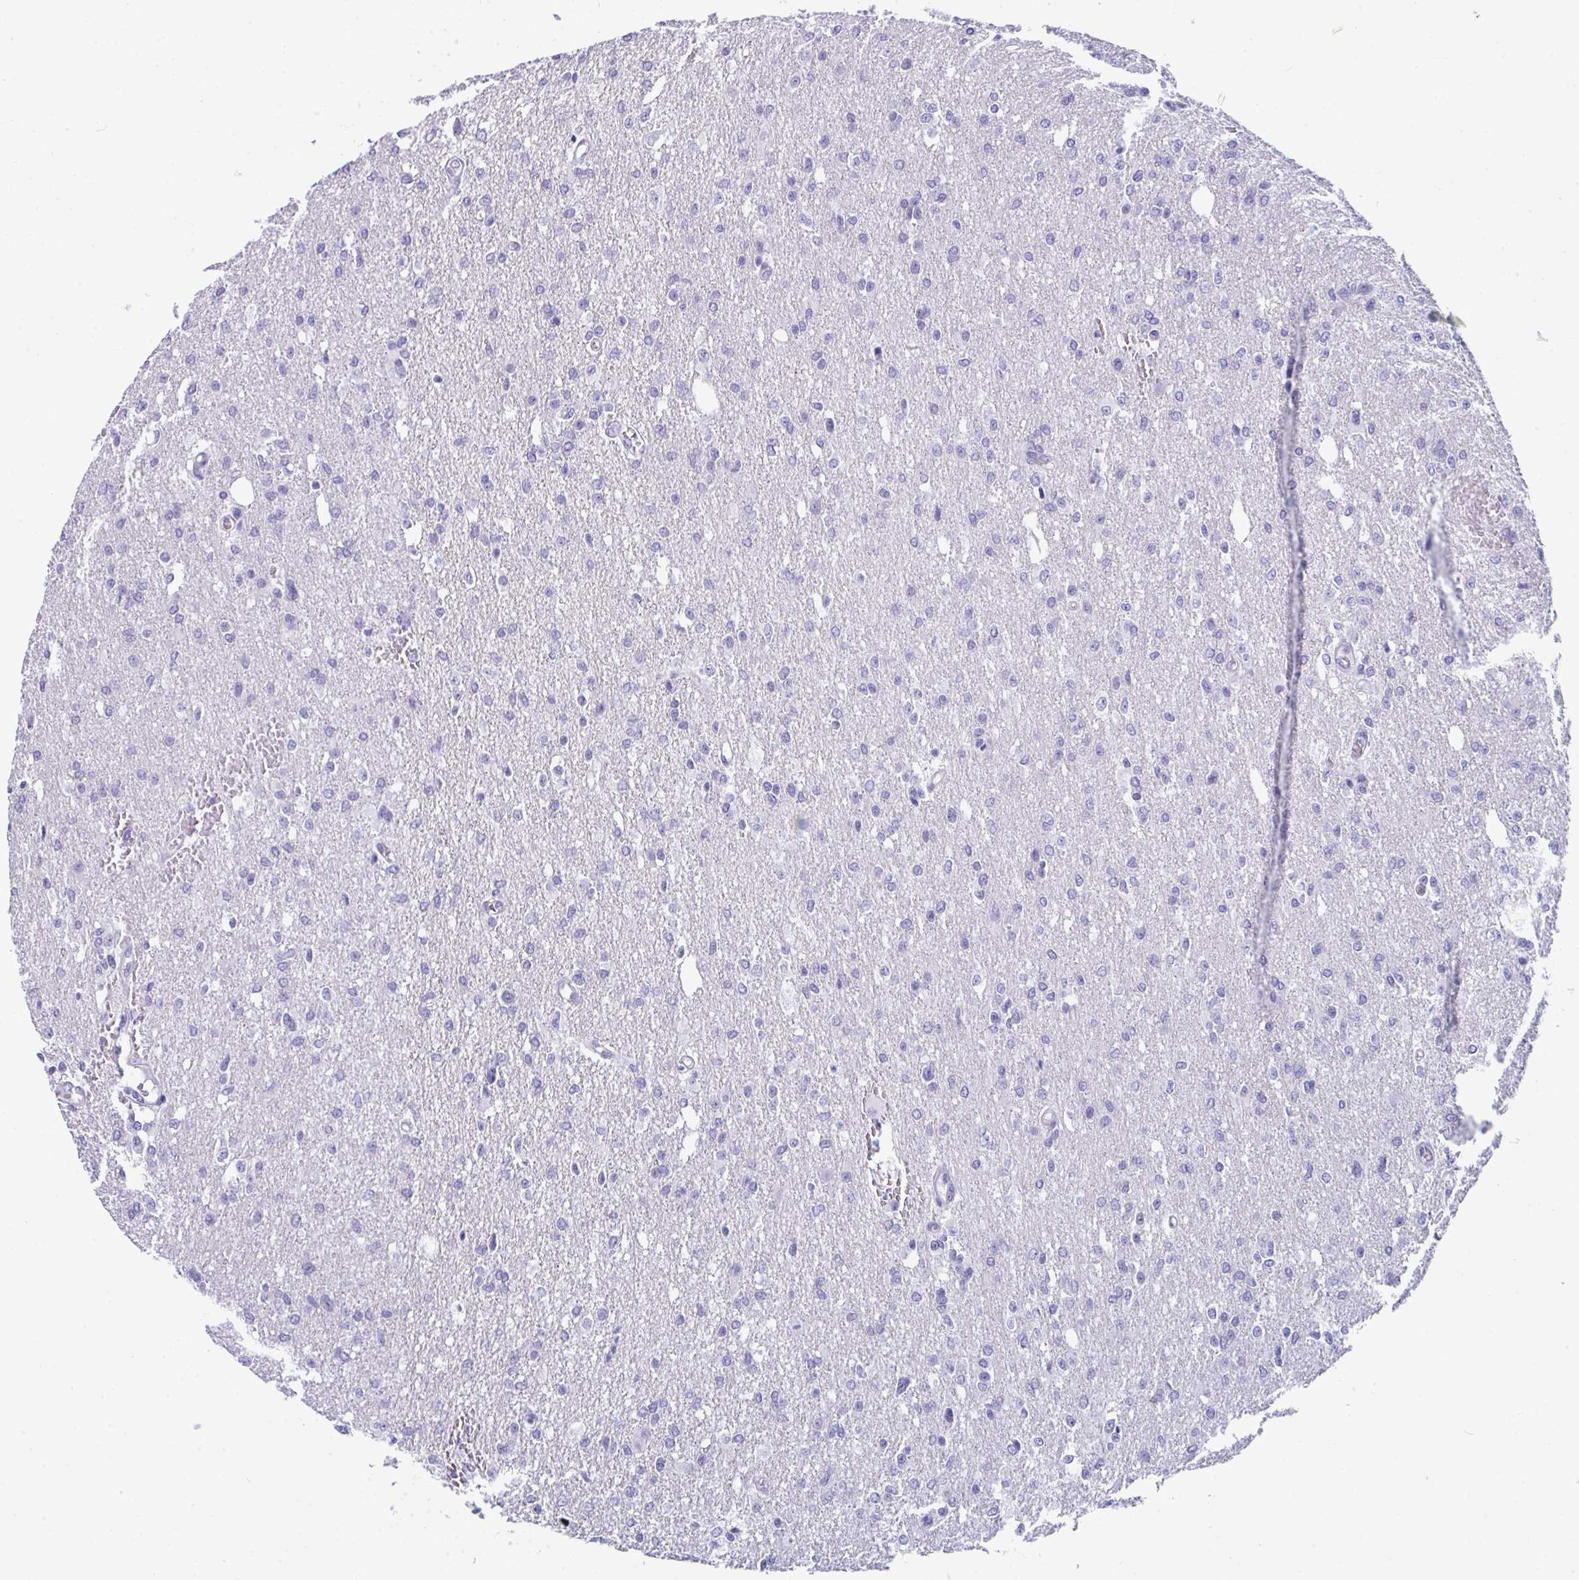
{"staining": {"intensity": "negative", "quantity": "none", "location": "none"}, "tissue": "glioma", "cell_type": "Tumor cells", "image_type": "cancer", "snomed": [{"axis": "morphology", "description": "Glioma, malignant, Low grade"}, {"axis": "topography", "description": "Brain"}], "caption": "Tumor cells show no significant protein positivity in malignant glioma (low-grade).", "gene": "CDK13", "patient": {"sex": "male", "age": 26}}